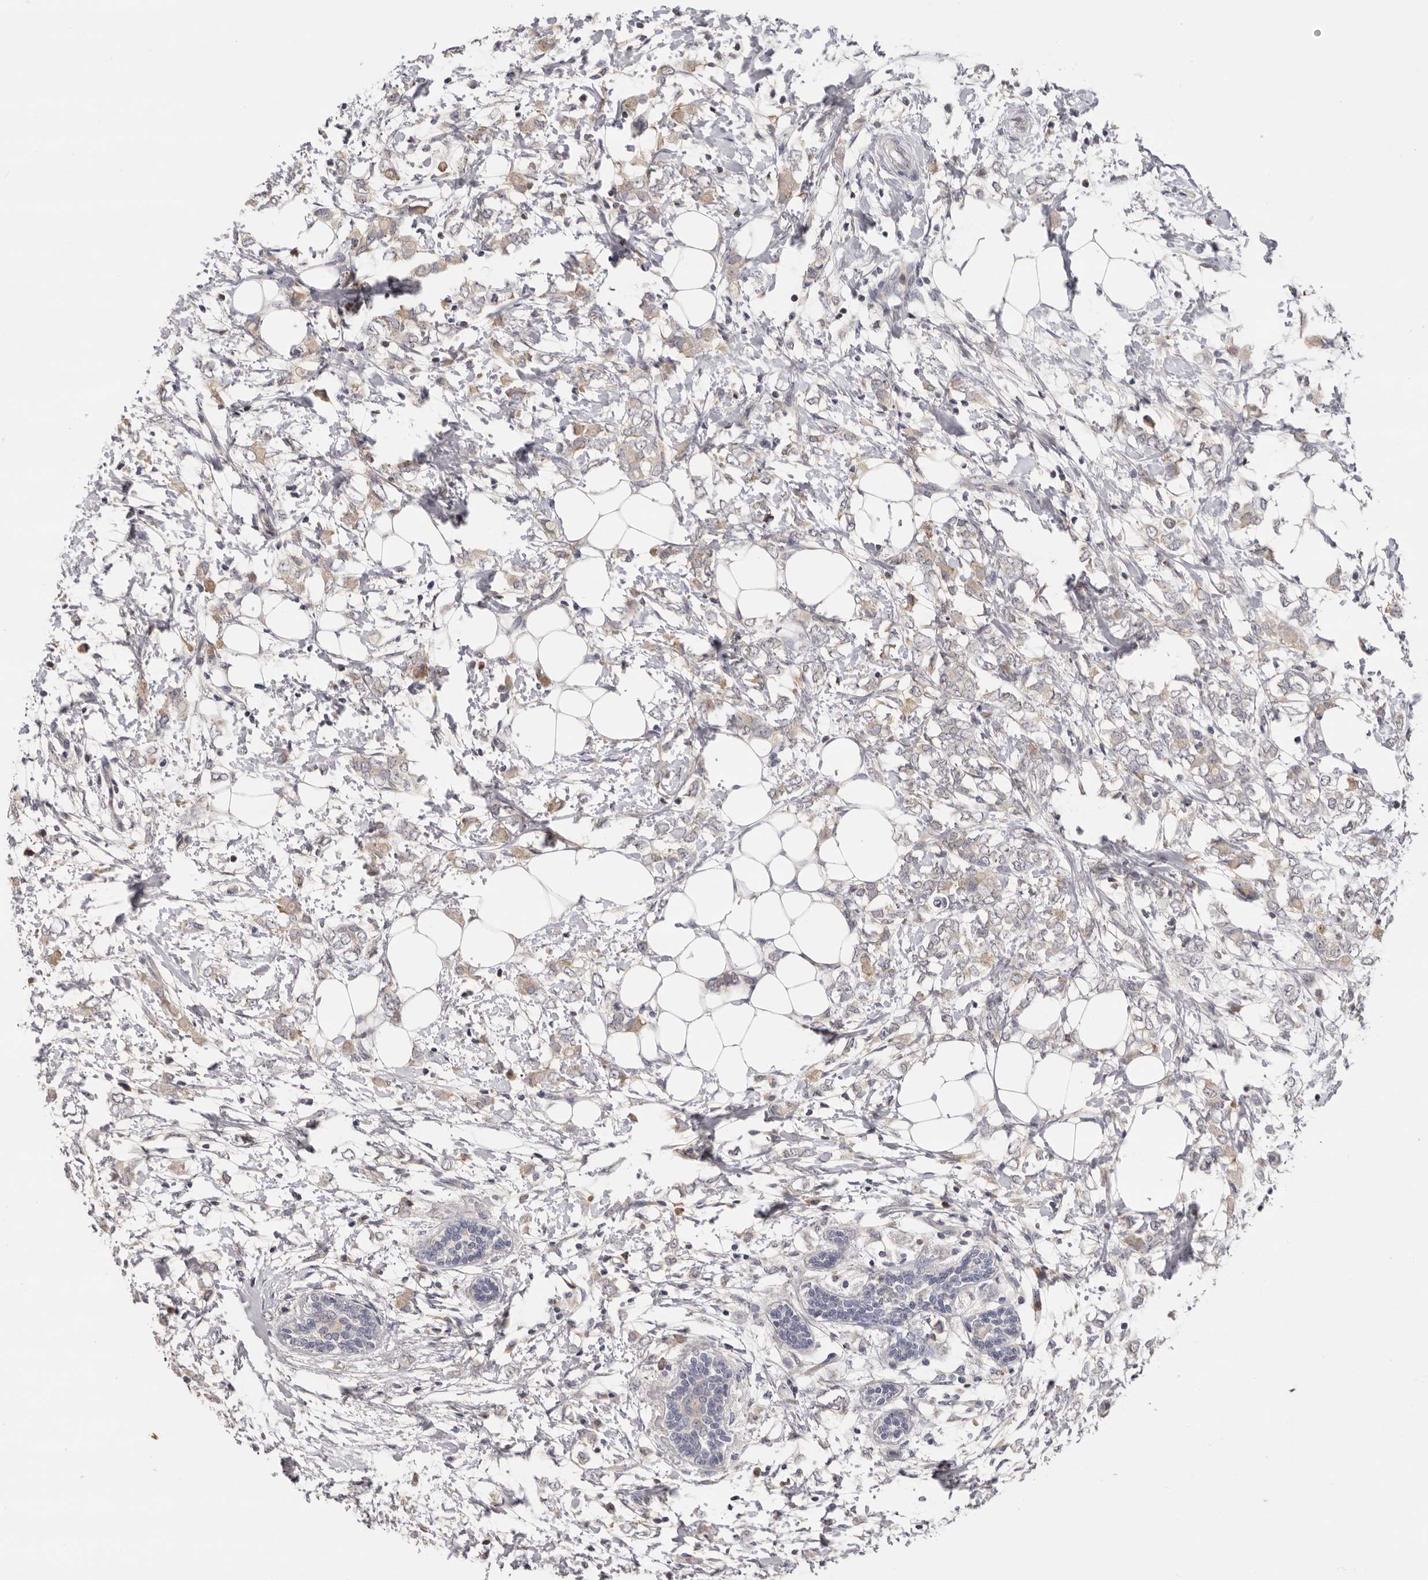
{"staining": {"intensity": "weak", "quantity": "<25%", "location": "cytoplasmic/membranous"}, "tissue": "breast cancer", "cell_type": "Tumor cells", "image_type": "cancer", "snomed": [{"axis": "morphology", "description": "Normal tissue, NOS"}, {"axis": "morphology", "description": "Lobular carcinoma"}, {"axis": "topography", "description": "Breast"}], "caption": "Tumor cells are negative for protein expression in human lobular carcinoma (breast).", "gene": "KIF2B", "patient": {"sex": "female", "age": 47}}